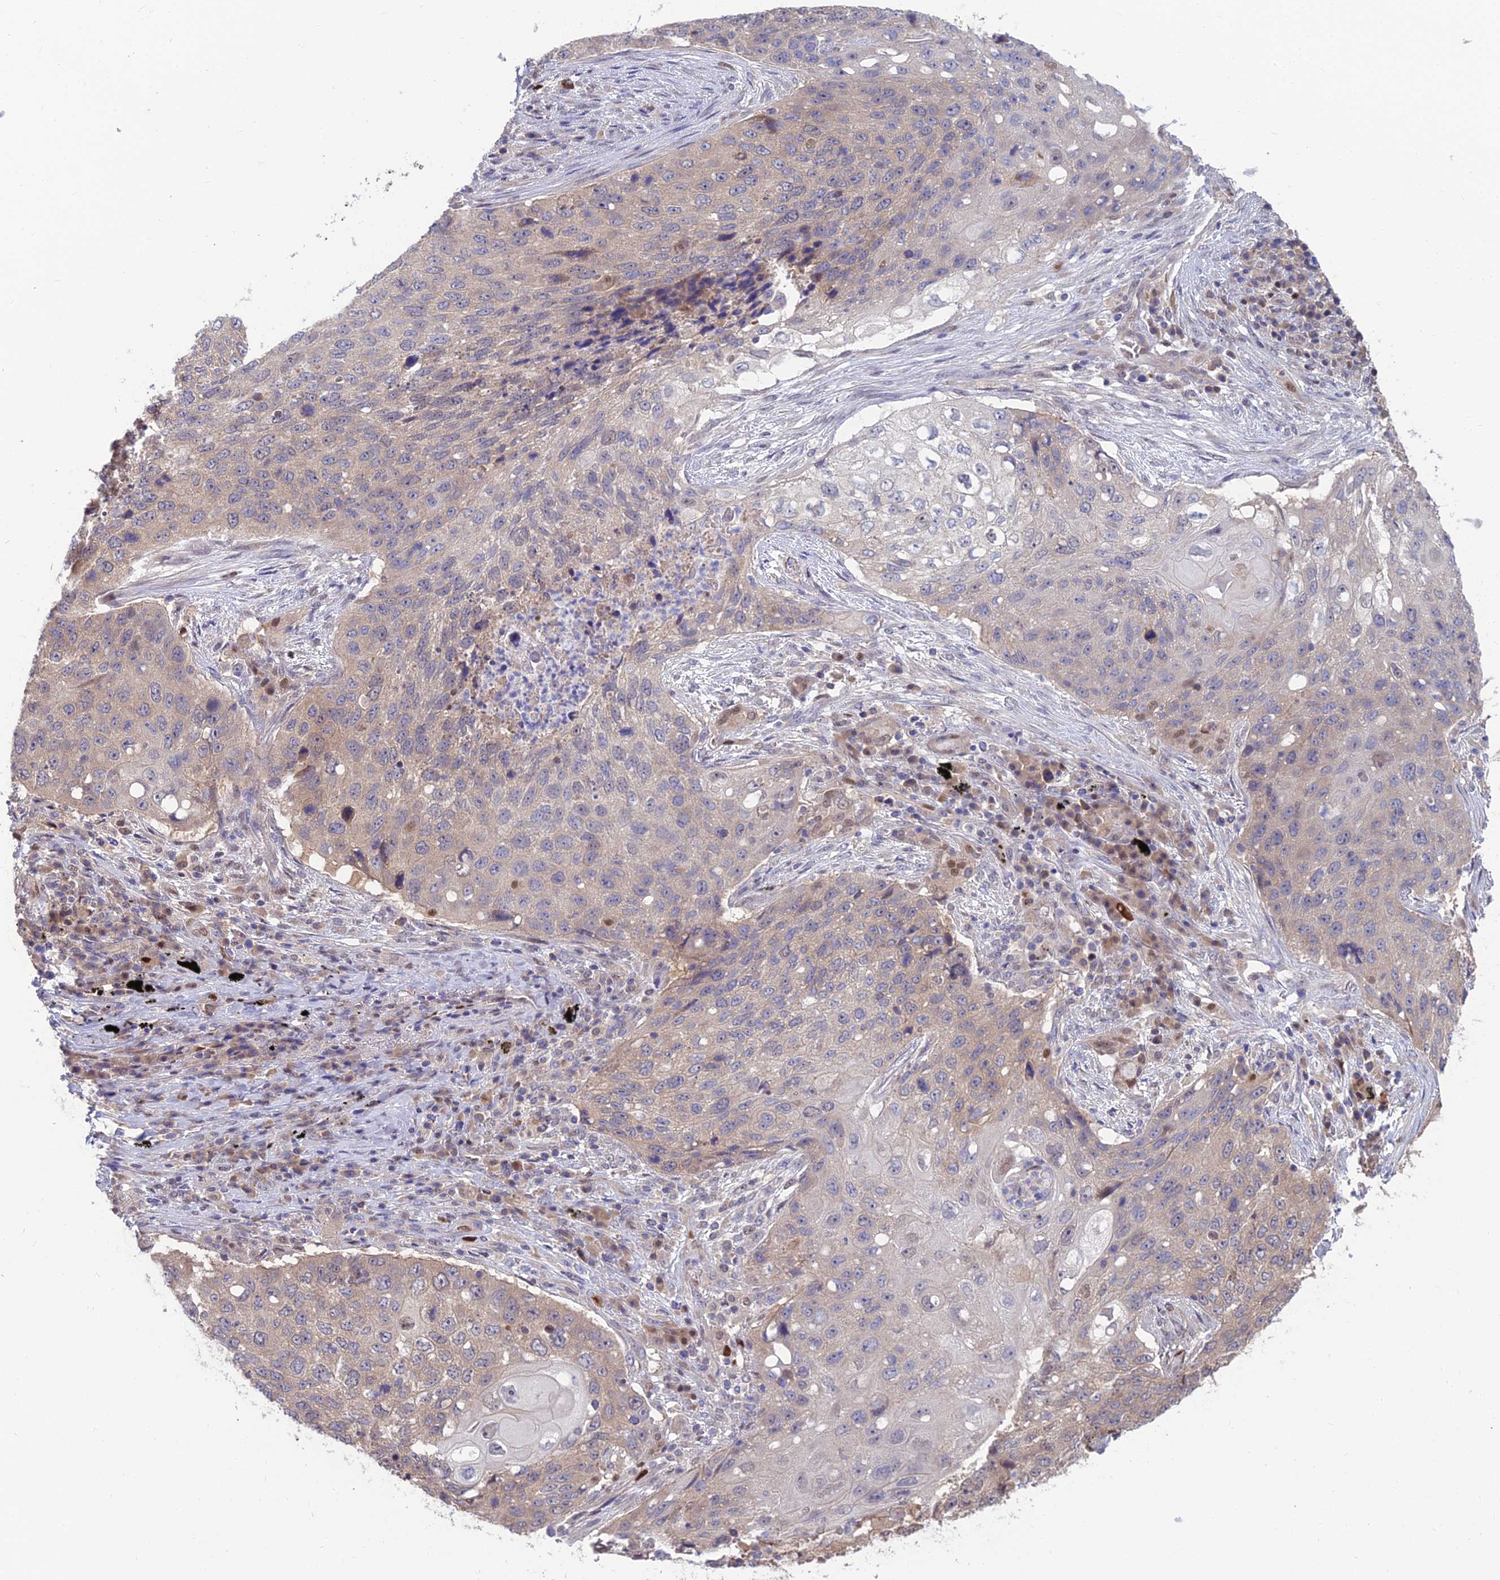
{"staining": {"intensity": "weak", "quantity": "25%-75%", "location": "cytoplasmic/membranous"}, "tissue": "lung cancer", "cell_type": "Tumor cells", "image_type": "cancer", "snomed": [{"axis": "morphology", "description": "Squamous cell carcinoma, NOS"}, {"axis": "topography", "description": "Lung"}], "caption": "Protein expression analysis of squamous cell carcinoma (lung) displays weak cytoplasmic/membranous positivity in about 25%-75% of tumor cells.", "gene": "DNPEP", "patient": {"sex": "female", "age": 63}}